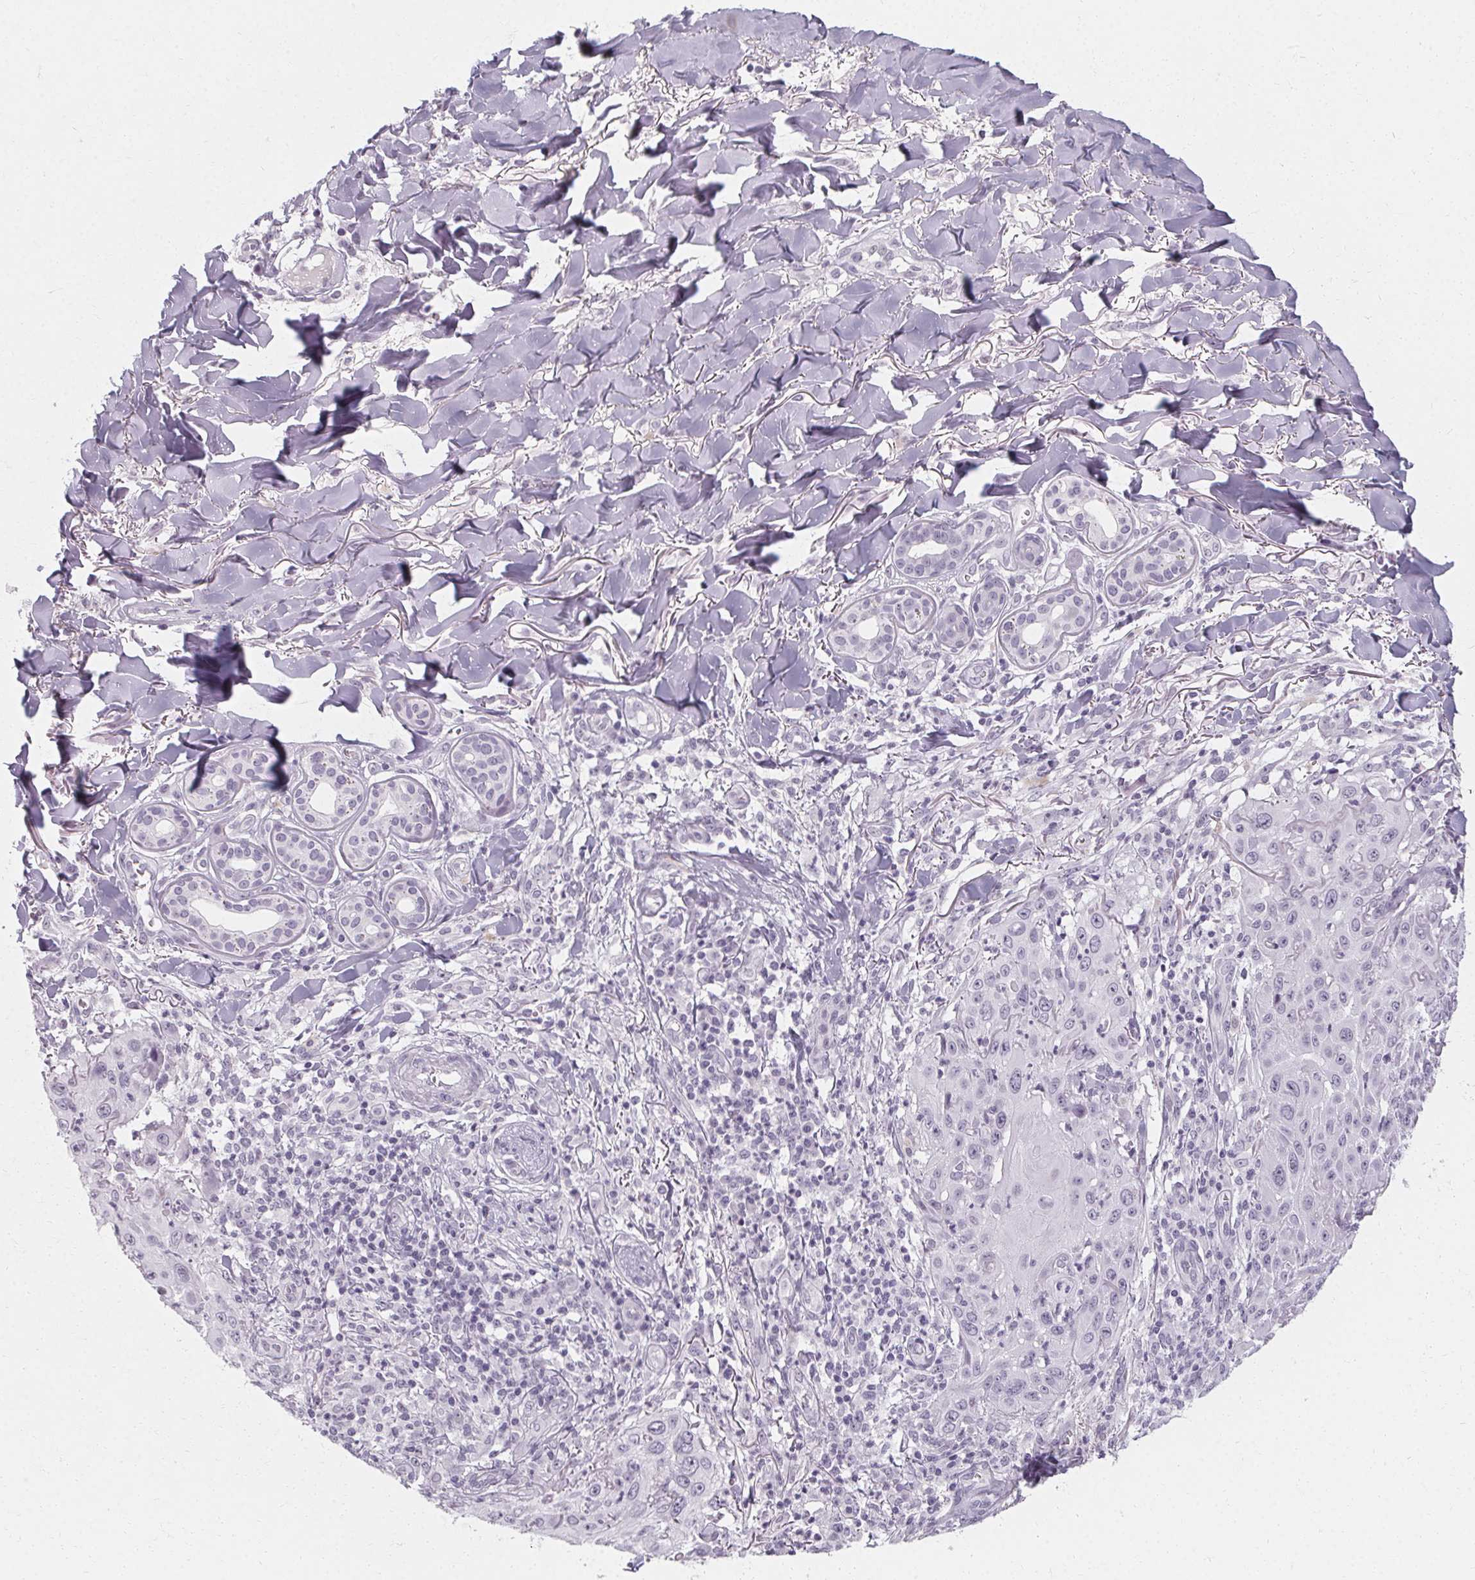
{"staining": {"intensity": "negative", "quantity": "none", "location": "none"}, "tissue": "skin cancer", "cell_type": "Tumor cells", "image_type": "cancer", "snomed": [{"axis": "morphology", "description": "Squamous cell carcinoma, NOS"}, {"axis": "topography", "description": "Skin"}], "caption": "This is a micrograph of immunohistochemistry staining of skin cancer (squamous cell carcinoma), which shows no staining in tumor cells.", "gene": "SYNPR", "patient": {"sex": "male", "age": 75}}